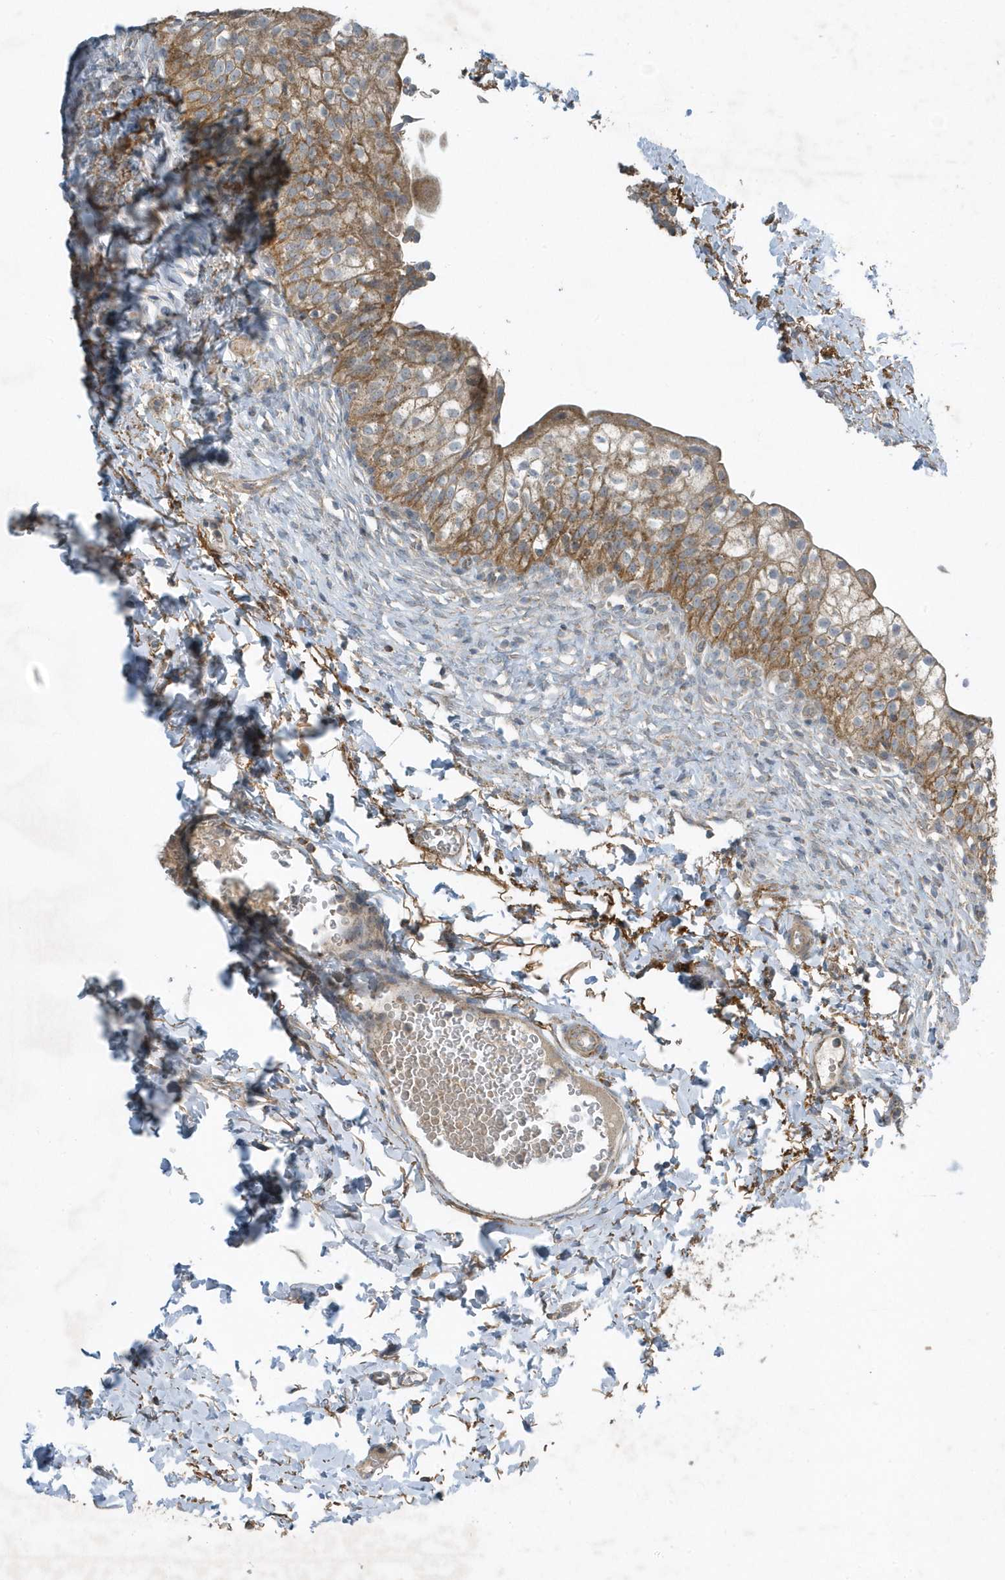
{"staining": {"intensity": "moderate", "quantity": ">75%", "location": "cytoplasmic/membranous"}, "tissue": "urinary bladder", "cell_type": "Urothelial cells", "image_type": "normal", "snomed": [{"axis": "morphology", "description": "Normal tissue, NOS"}, {"axis": "topography", "description": "Urinary bladder"}], "caption": "IHC micrograph of benign human urinary bladder stained for a protein (brown), which demonstrates medium levels of moderate cytoplasmic/membranous expression in about >75% of urothelial cells.", "gene": "SLC38A2", "patient": {"sex": "male", "age": 55}}